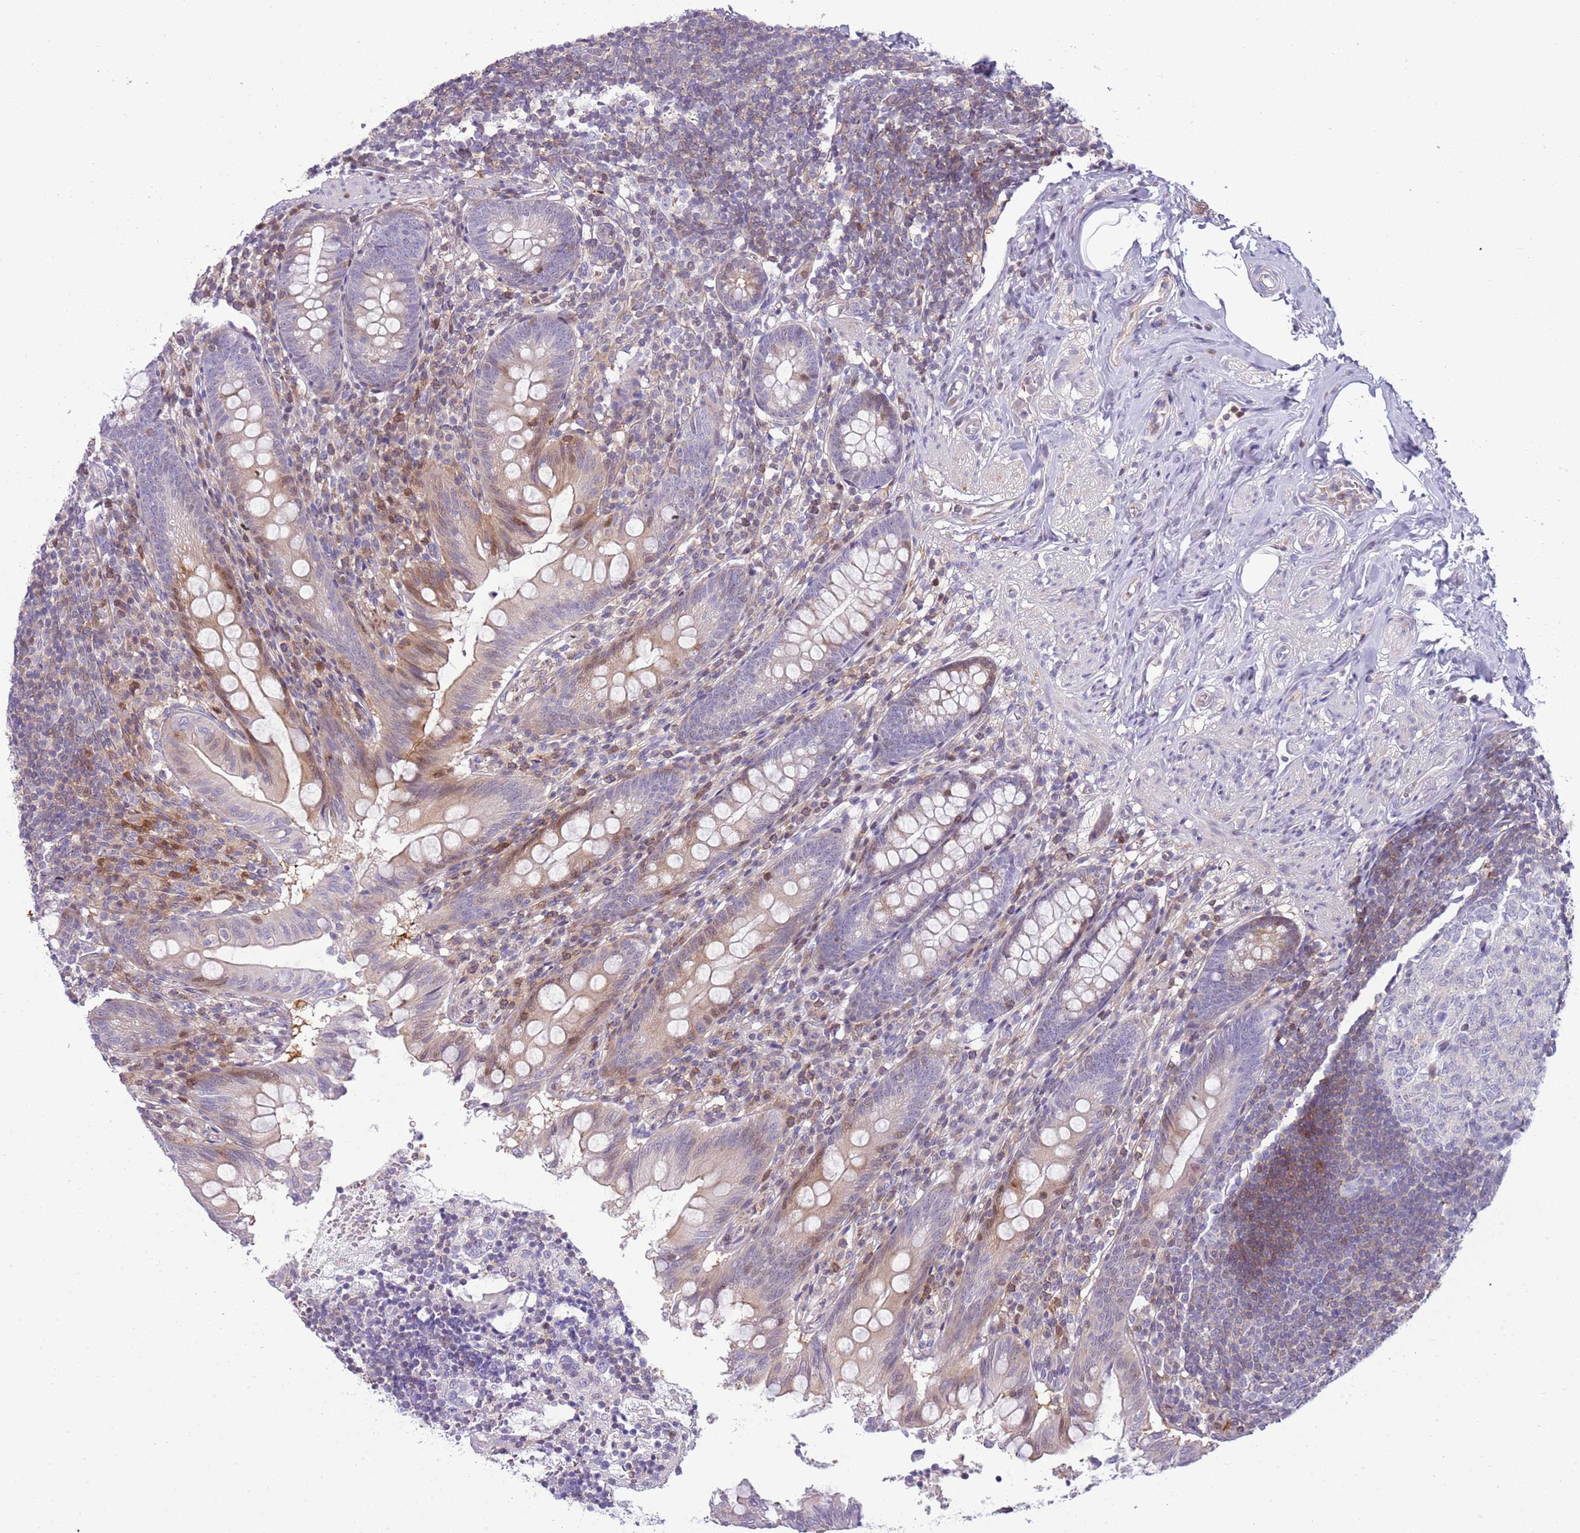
{"staining": {"intensity": "moderate", "quantity": "<25%", "location": "cytoplasmic/membranous,nuclear"}, "tissue": "appendix", "cell_type": "Glandular cells", "image_type": "normal", "snomed": [{"axis": "morphology", "description": "Normal tissue, NOS"}, {"axis": "topography", "description": "Appendix"}], "caption": "The micrograph reveals a brown stain indicating the presence of a protein in the cytoplasmic/membranous,nuclear of glandular cells in appendix.", "gene": "NBPF4", "patient": {"sex": "male", "age": 55}}